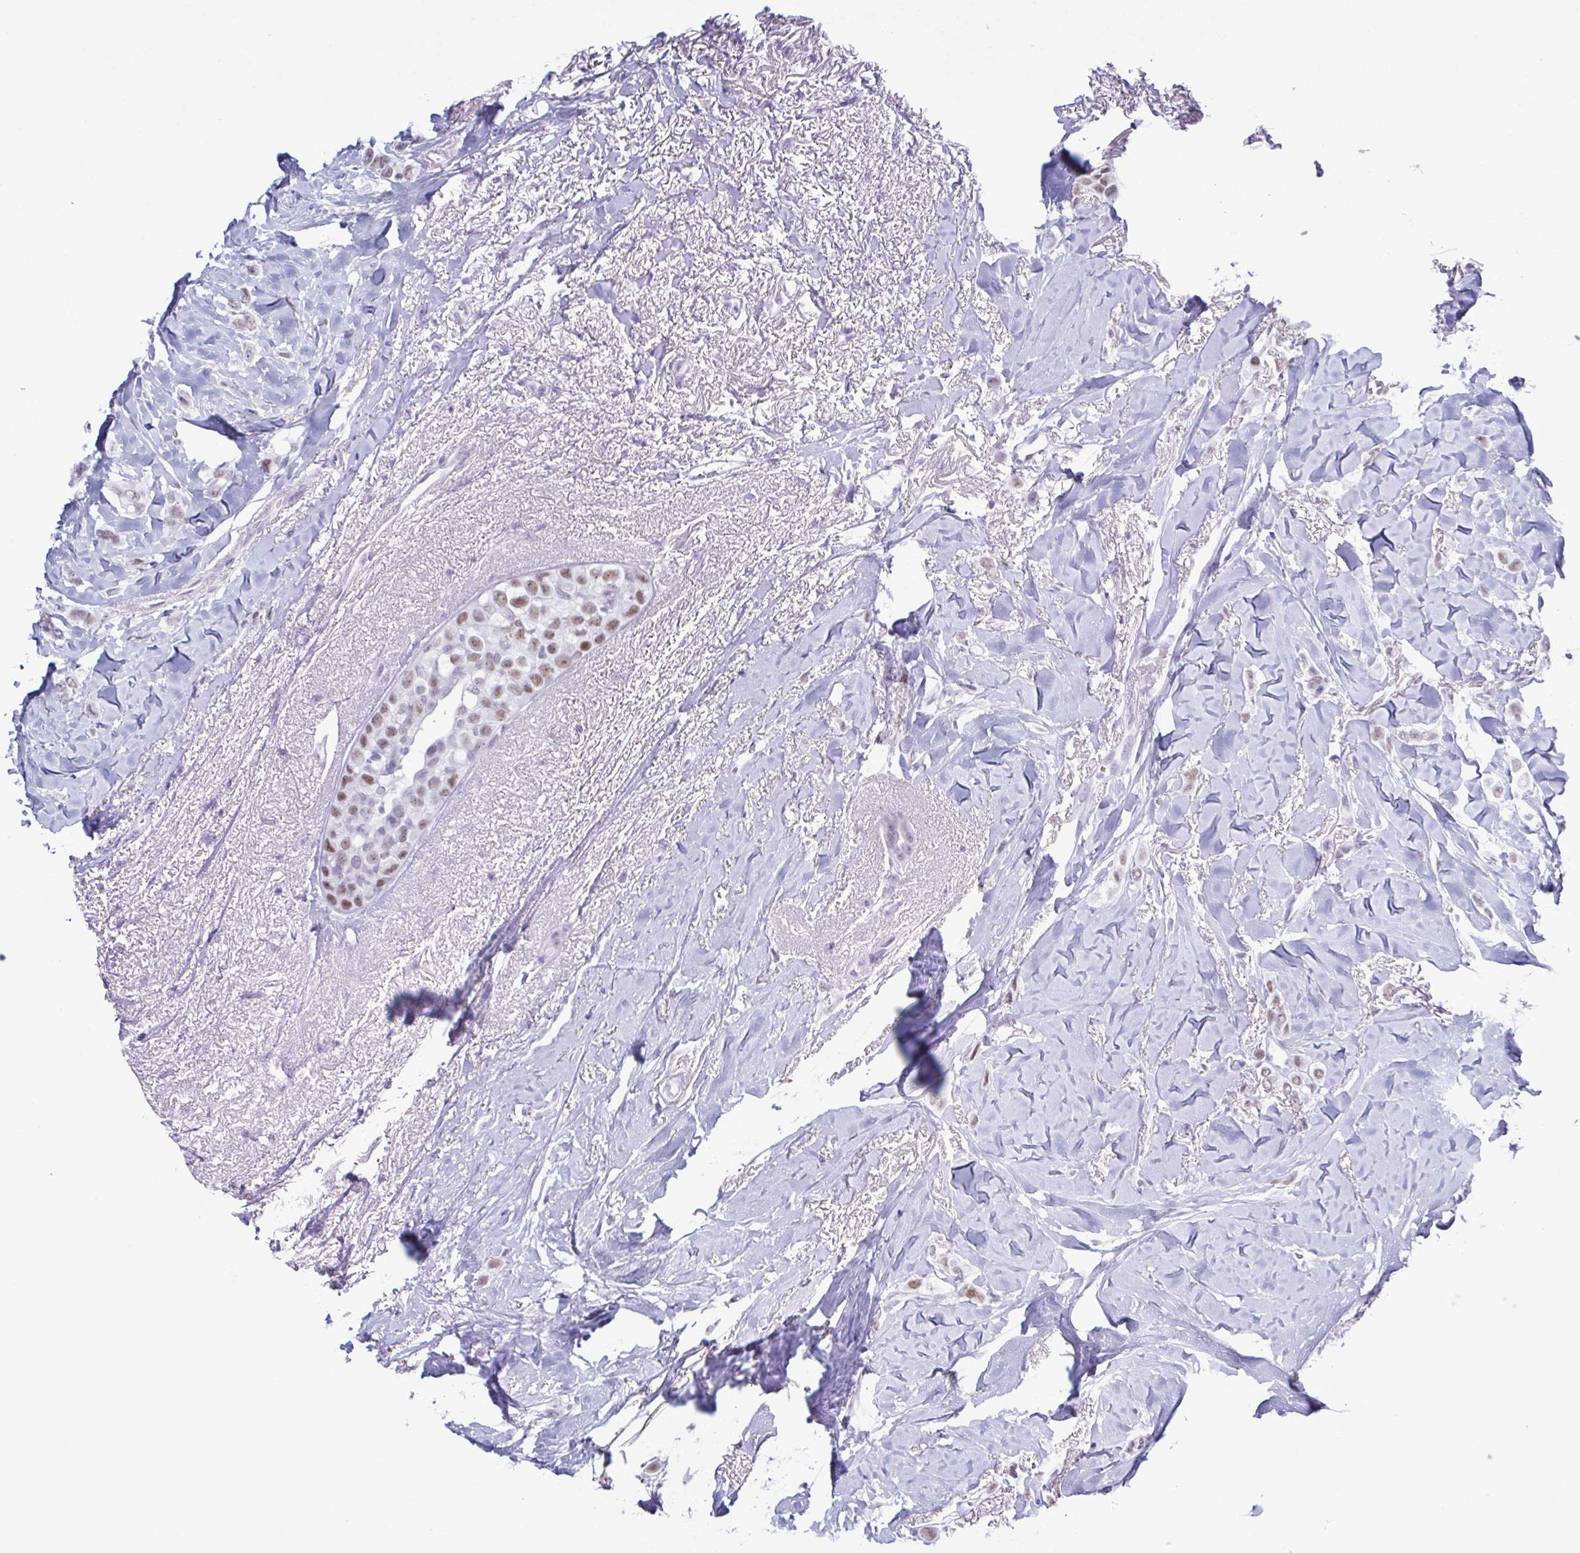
{"staining": {"intensity": "weak", "quantity": "25%-75%", "location": "nuclear"}, "tissue": "breast cancer", "cell_type": "Tumor cells", "image_type": "cancer", "snomed": [{"axis": "morphology", "description": "Lobular carcinoma"}, {"axis": "topography", "description": "Breast"}], "caption": "Weak nuclear positivity for a protein is identified in approximately 25%-75% of tumor cells of lobular carcinoma (breast) using immunohistochemistry (IHC).", "gene": "SUGP2", "patient": {"sex": "female", "age": 66}}